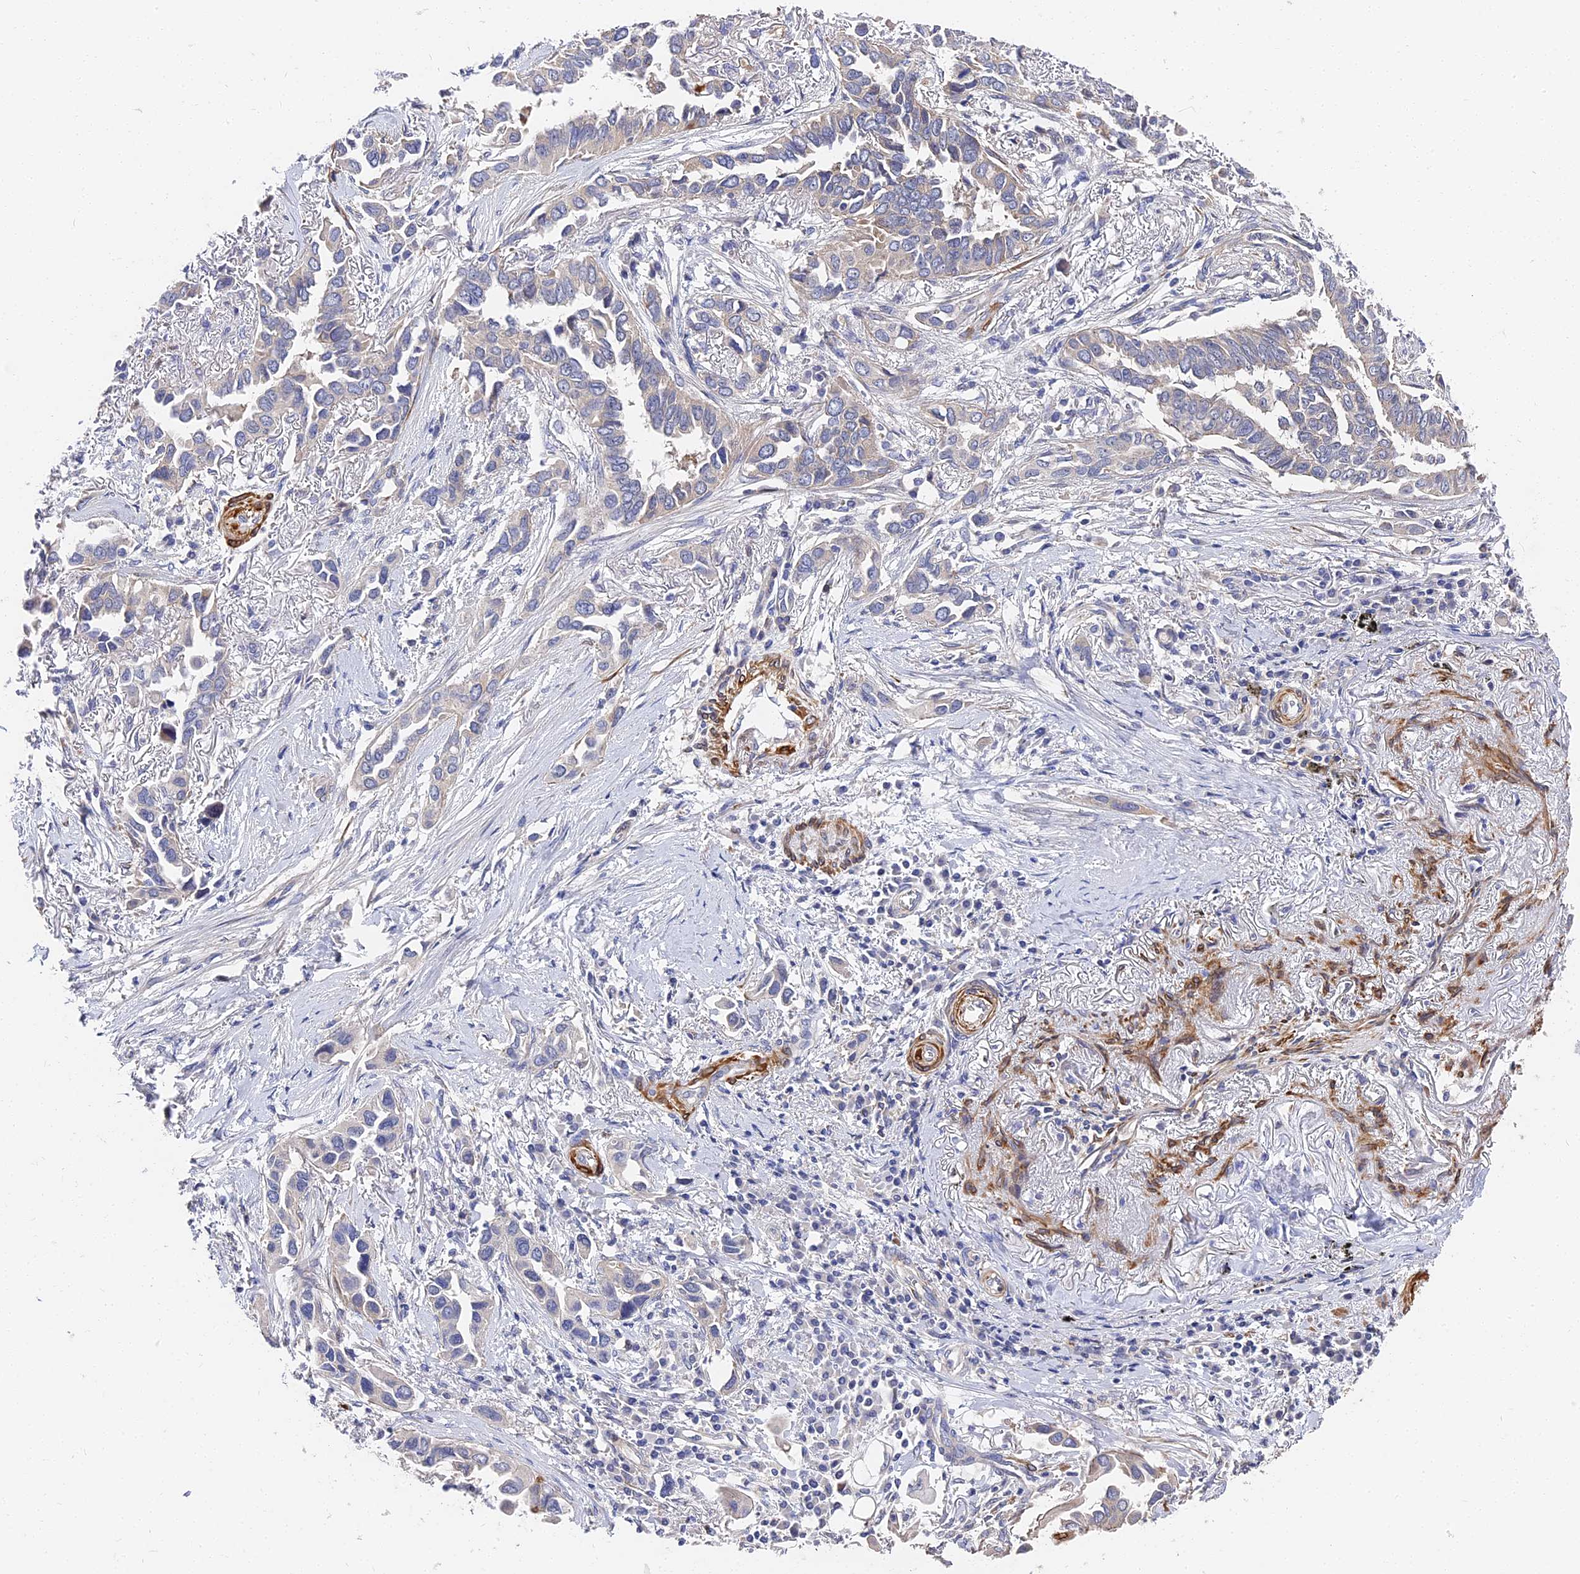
{"staining": {"intensity": "negative", "quantity": "none", "location": "none"}, "tissue": "lung cancer", "cell_type": "Tumor cells", "image_type": "cancer", "snomed": [{"axis": "morphology", "description": "Adenocarcinoma, NOS"}, {"axis": "topography", "description": "Lung"}], "caption": "A high-resolution photomicrograph shows IHC staining of lung adenocarcinoma, which displays no significant expression in tumor cells.", "gene": "CCDC113", "patient": {"sex": "female", "age": 76}}